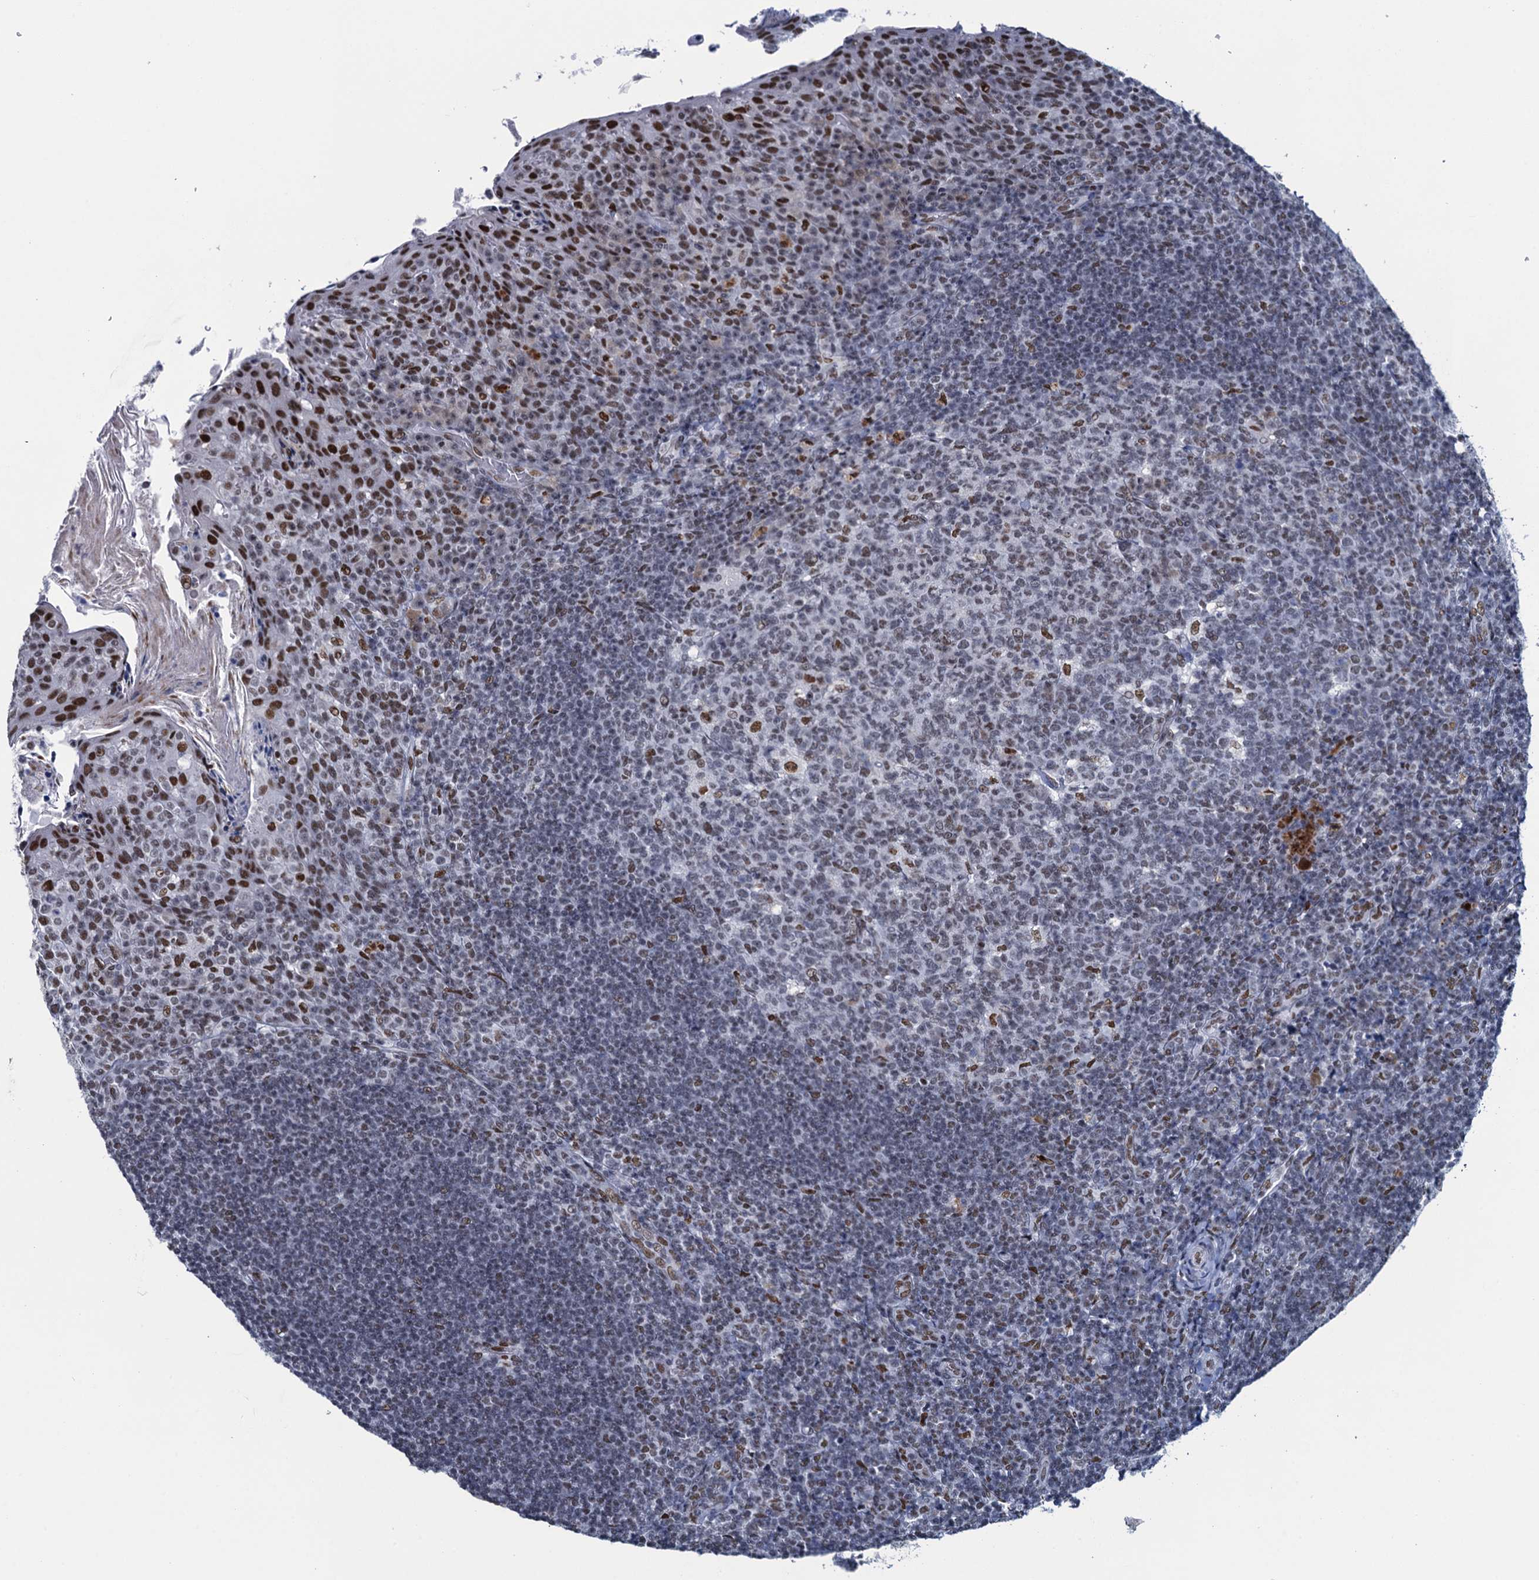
{"staining": {"intensity": "weak", "quantity": "<25%", "location": "nuclear"}, "tissue": "tonsil", "cell_type": "Germinal center cells", "image_type": "normal", "snomed": [{"axis": "morphology", "description": "Normal tissue, NOS"}, {"axis": "topography", "description": "Tonsil"}], "caption": "An immunohistochemistry (IHC) photomicrograph of unremarkable tonsil is shown. There is no staining in germinal center cells of tonsil. The staining was performed using DAB to visualize the protein expression in brown, while the nuclei were stained in blue with hematoxylin (Magnification: 20x).", "gene": "HNRNPUL2", "patient": {"sex": "female", "age": 10}}